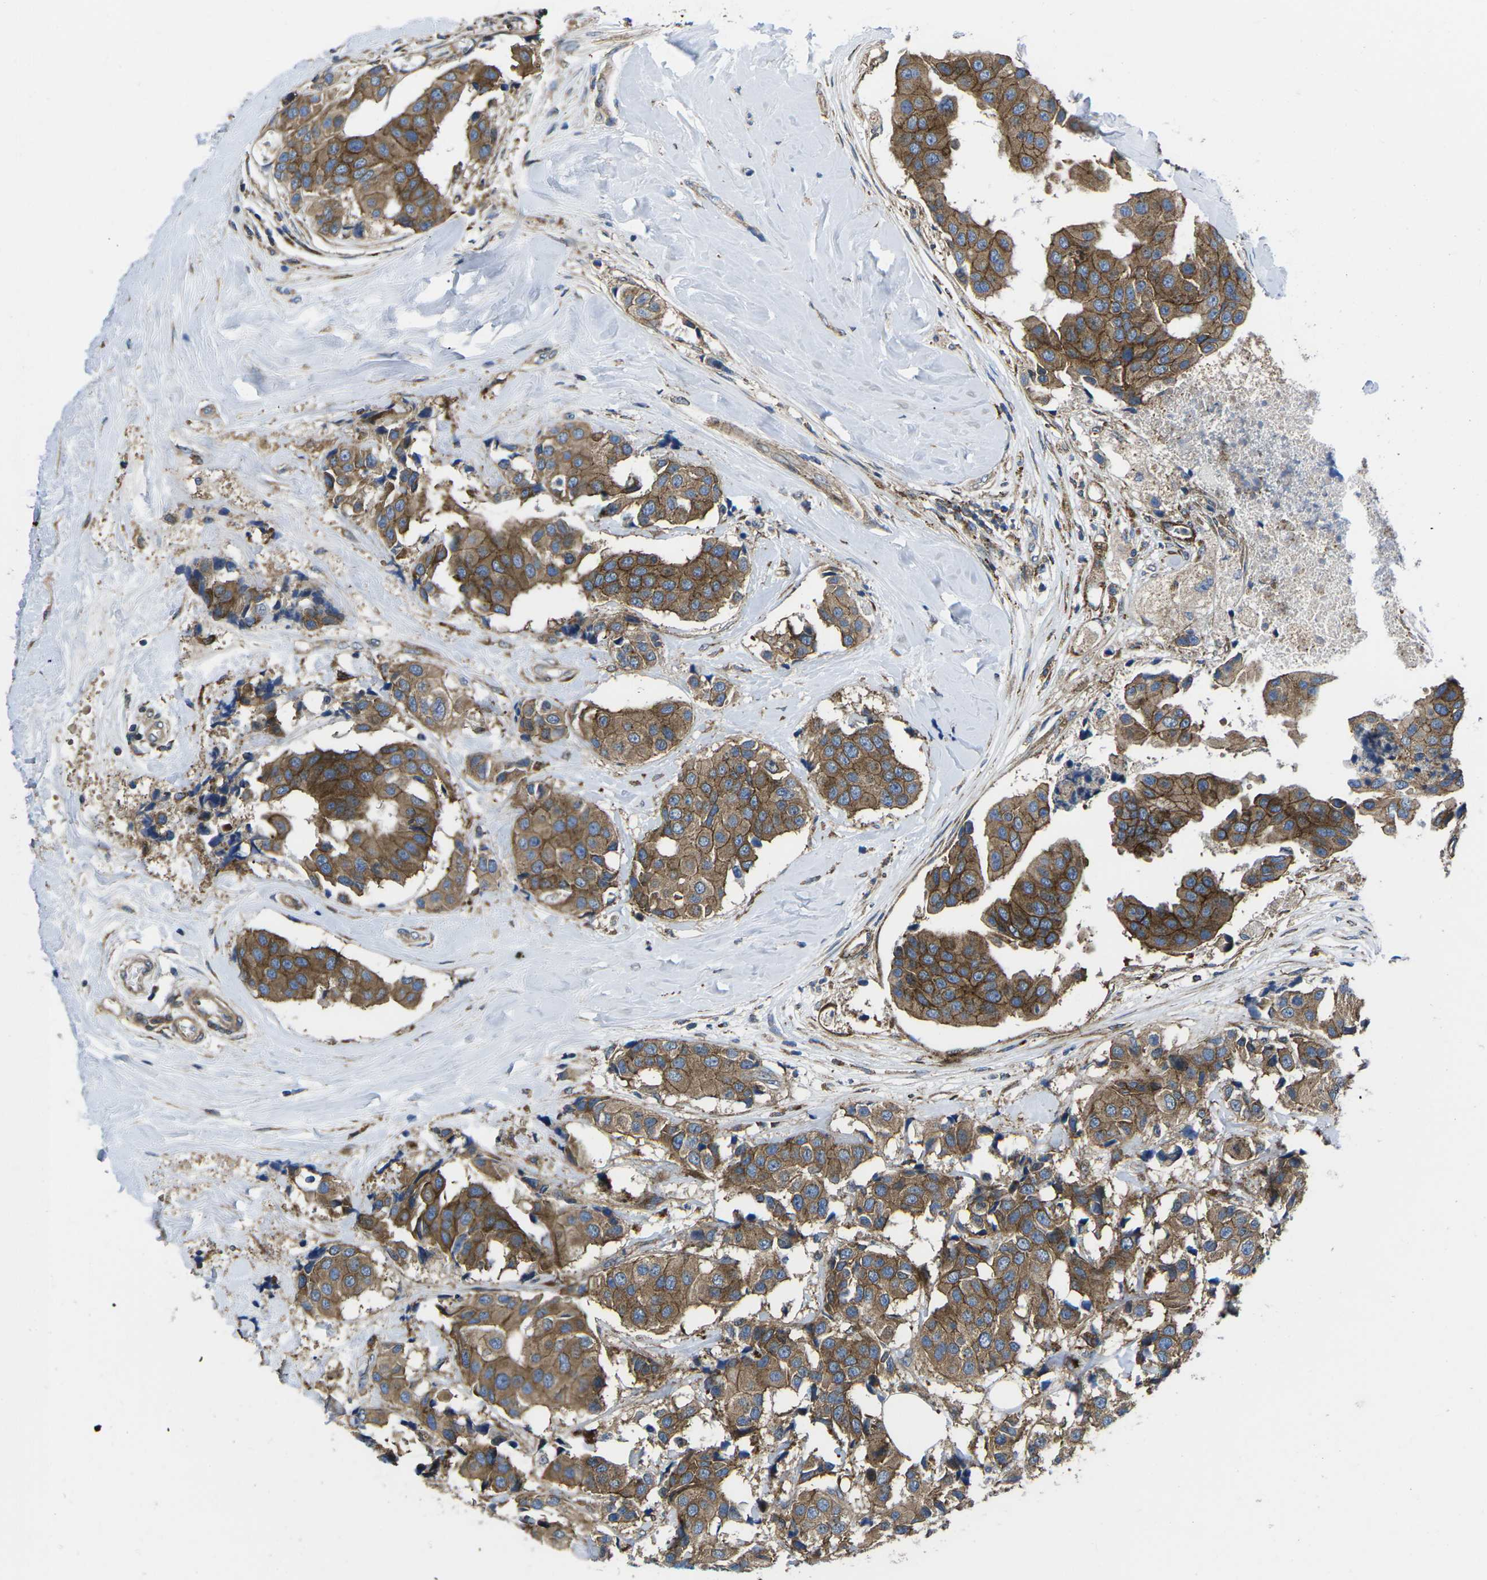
{"staining": {"intensity": "moderate", "quantity": ">75%", "location": "cytoplasmic/membranous"}, "tissue": "breast cancer", "cell_type": "Tumor cells", "image_type": "cancer", "snomed": [{"axis": "morphology", "description": "Normal tissue, NOS"}, {"axis": "morphology", "description": "Duct carcinoma"}, {"axis": "topography", "description": "Breast"}], "caption": "Immunohistochemical staining of human breast intraductal carcinoma exhibits moderate cytoplasmic/membranous protein positivity in about >75% of tumor cells.", "gene": "DLG1", "patient": {"sex": "female", "age": 39}}